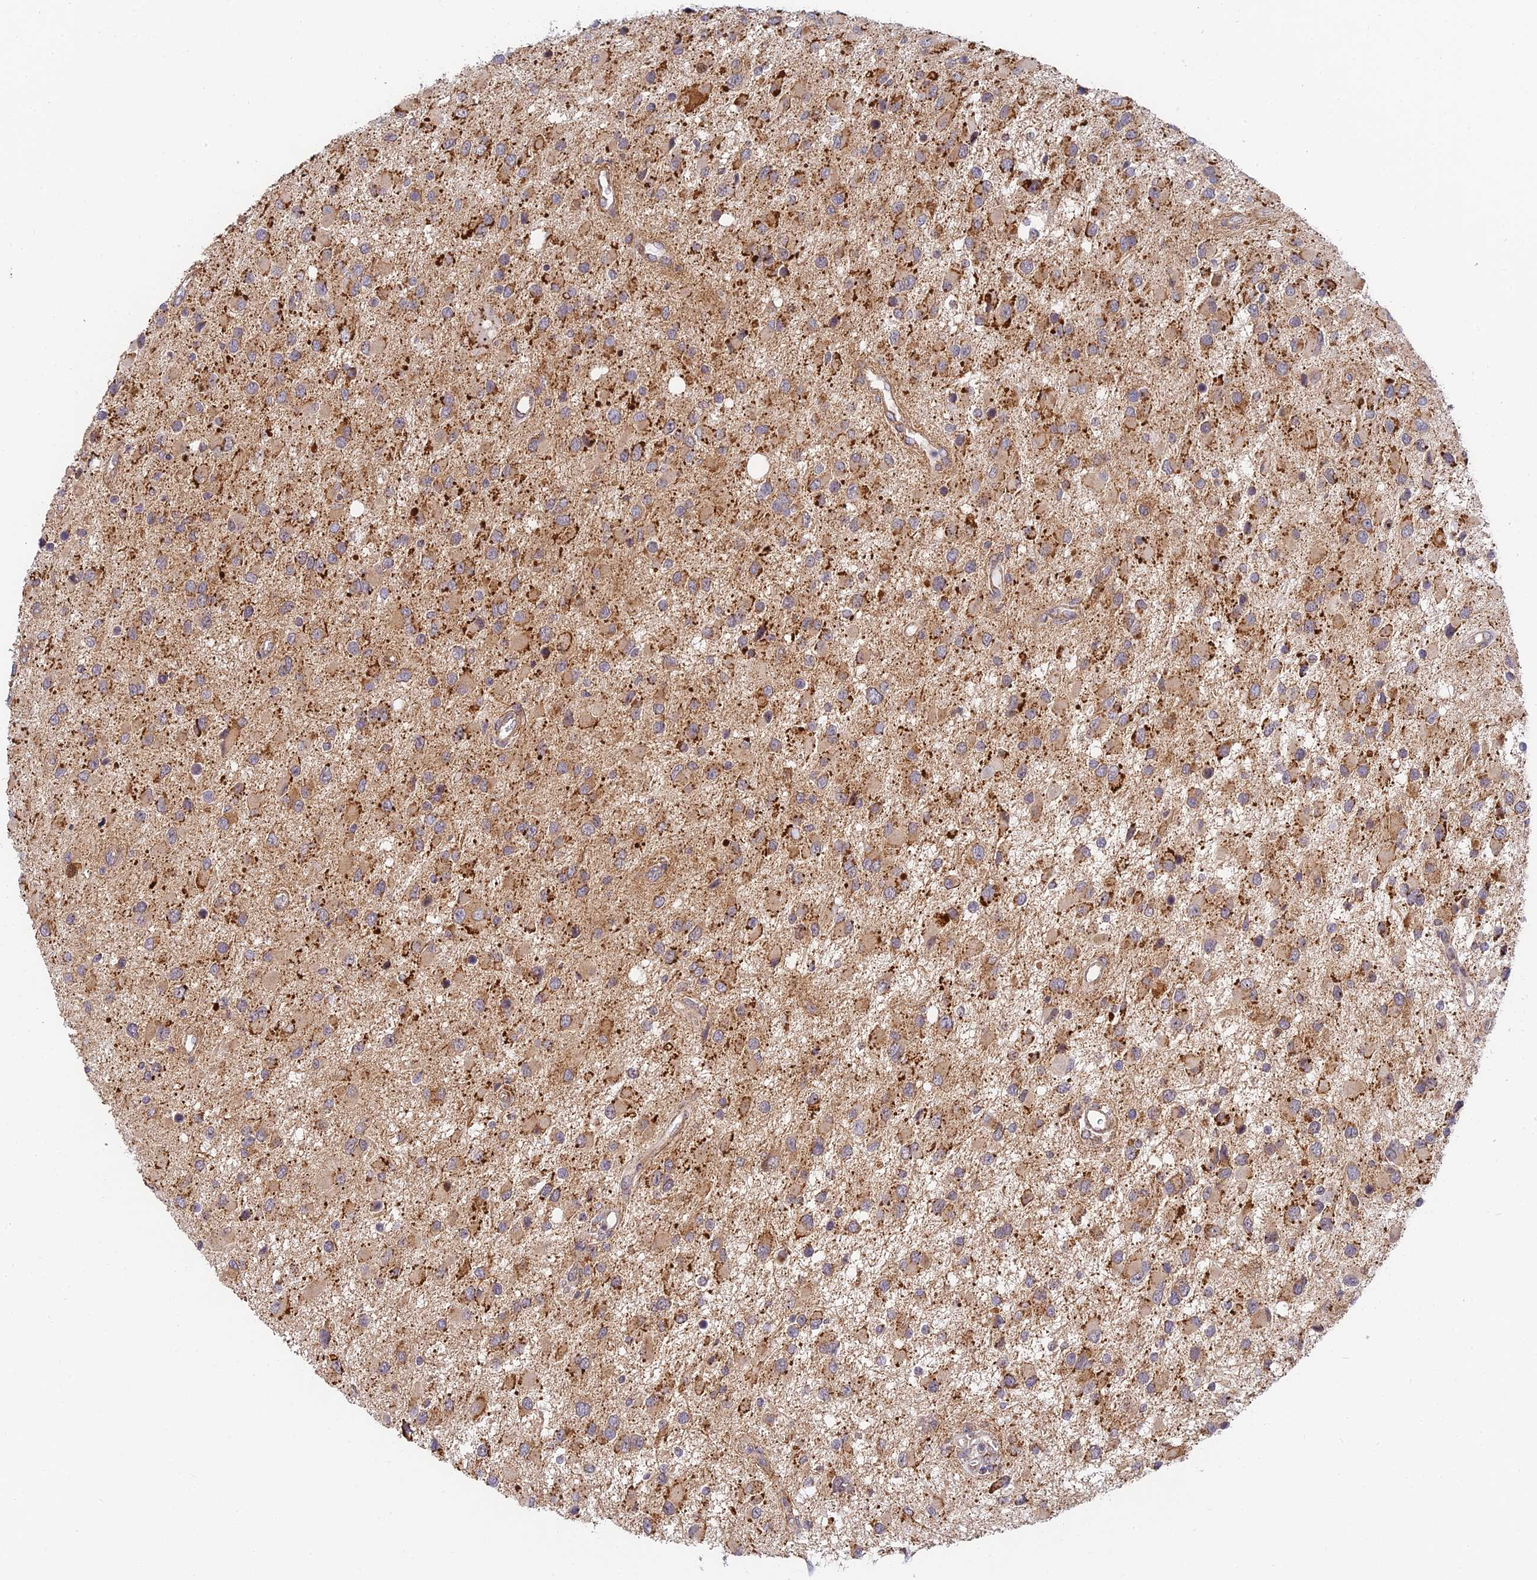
{"staining": {"intensity": "moderate", "quantity": ">75%", "location": "cytoplasmic/membranous"}, "tissue": "glioma", "cell_type": "Tumor cells", "image_type": "cancer", "snomed": [{"axis": "morphology", "description": "Glioma, malignant, High grade"}, {"axis": "topography", "description": "Brain"}], "caption": "Protein expression analysis of human malignant glioma (high-grade) reveals moderate cytoplasmic/membranous expression in approximately >75% of tumor cells. (IHC, brightfield microscopy, high magnification).", "gene": "HOOK2", "patient": {"sex": "male", "age": 53}}